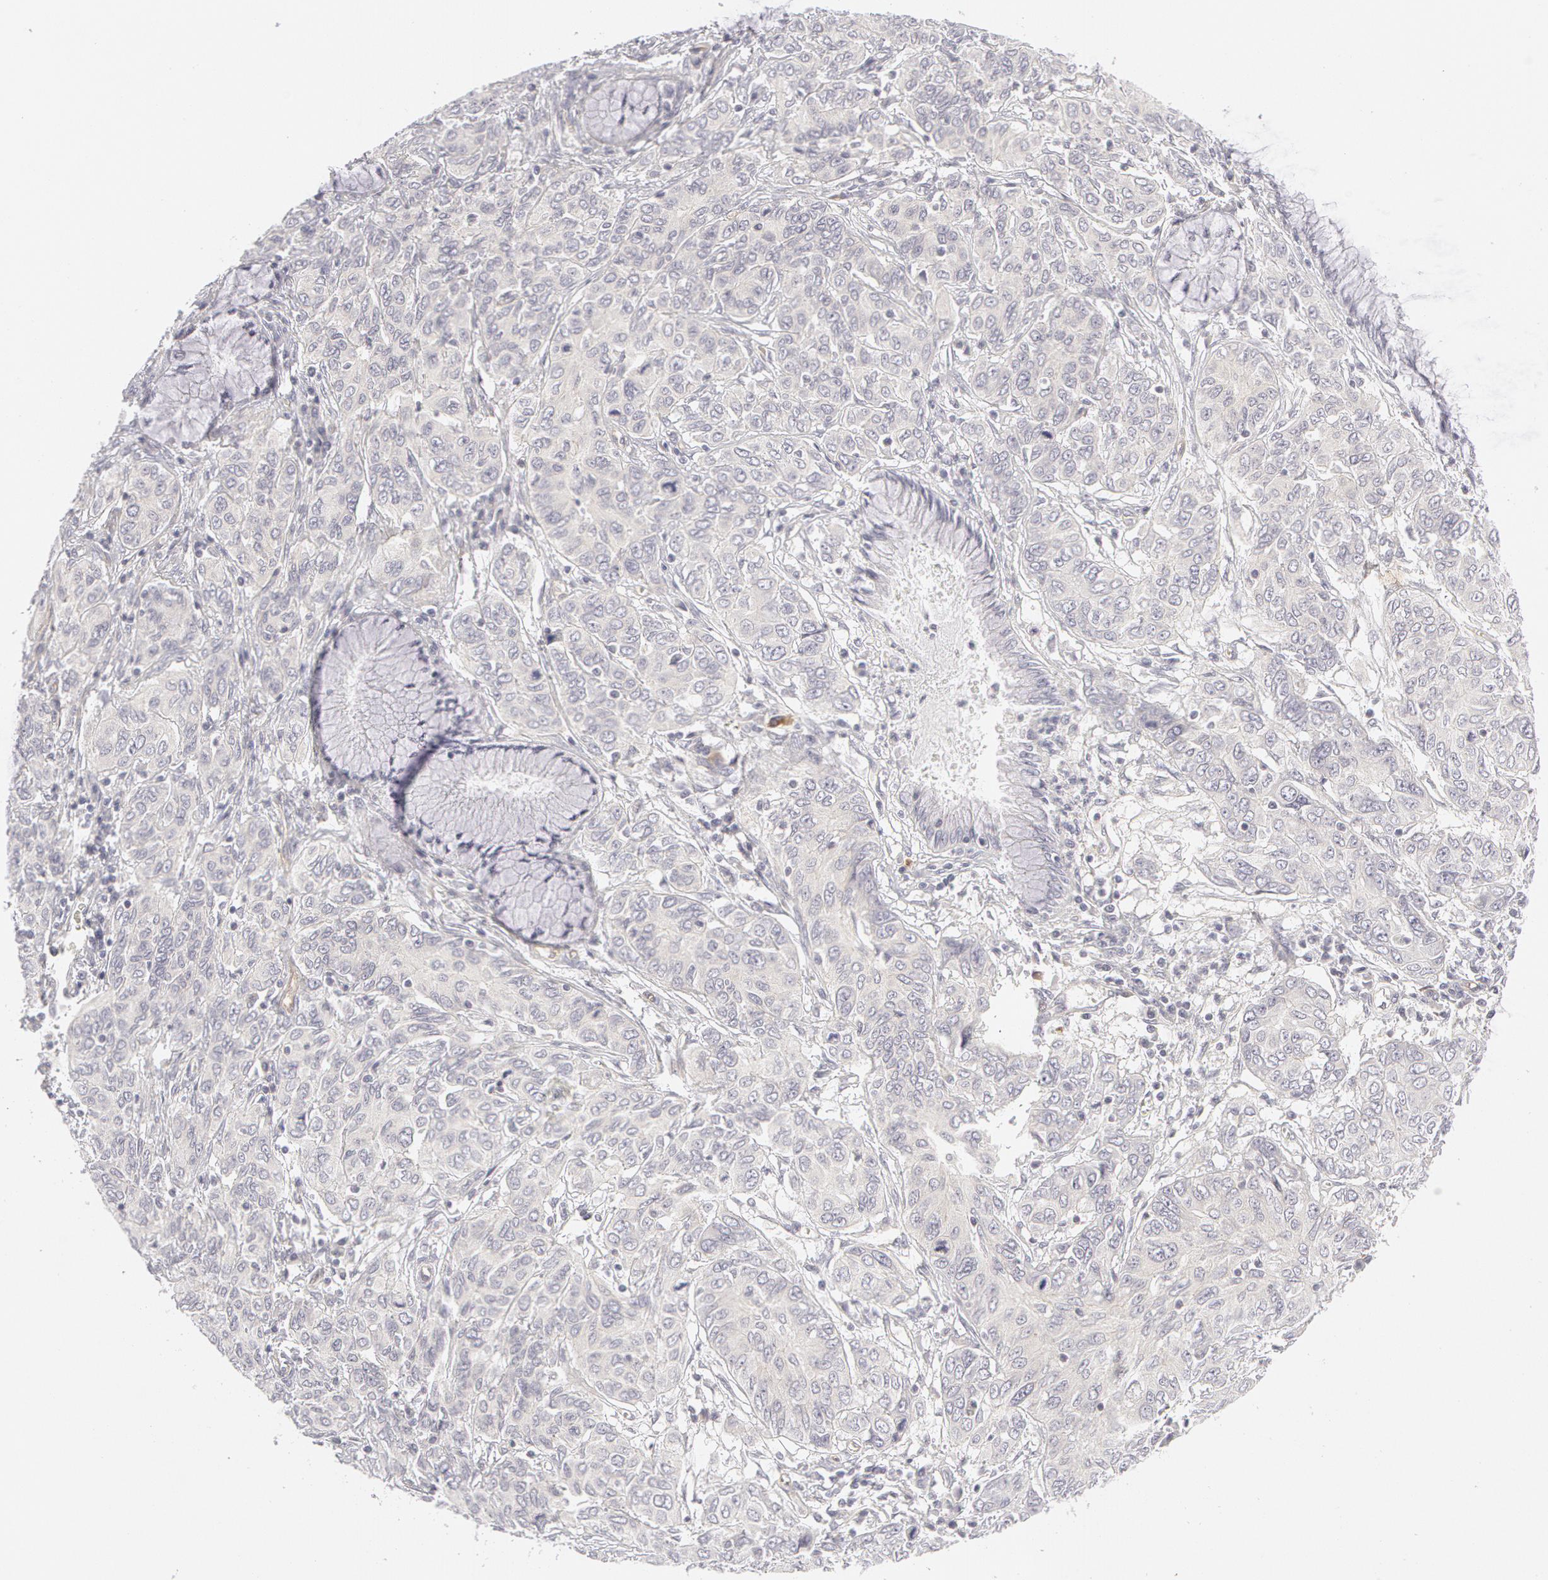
{"staining": {"intensity": "negative", "quantity": "none", "location": "none"}, "tissue": "cervical cancer", "cell_type": "Tumor cells", "image_type": "cancer", "snomed": [{"axis": "morphology", "description": "Squamous cell carcinoma, NOS"}, {"axis": "topography", "description": "Cervix"}], "caption": "This is an immunohistochemistry (IHC) image of cervical squamous cell carcinoma. There is no positivity in tumor cells.", "gene": "ABCB1", "patient": {"sex": "female", "age": 38}}